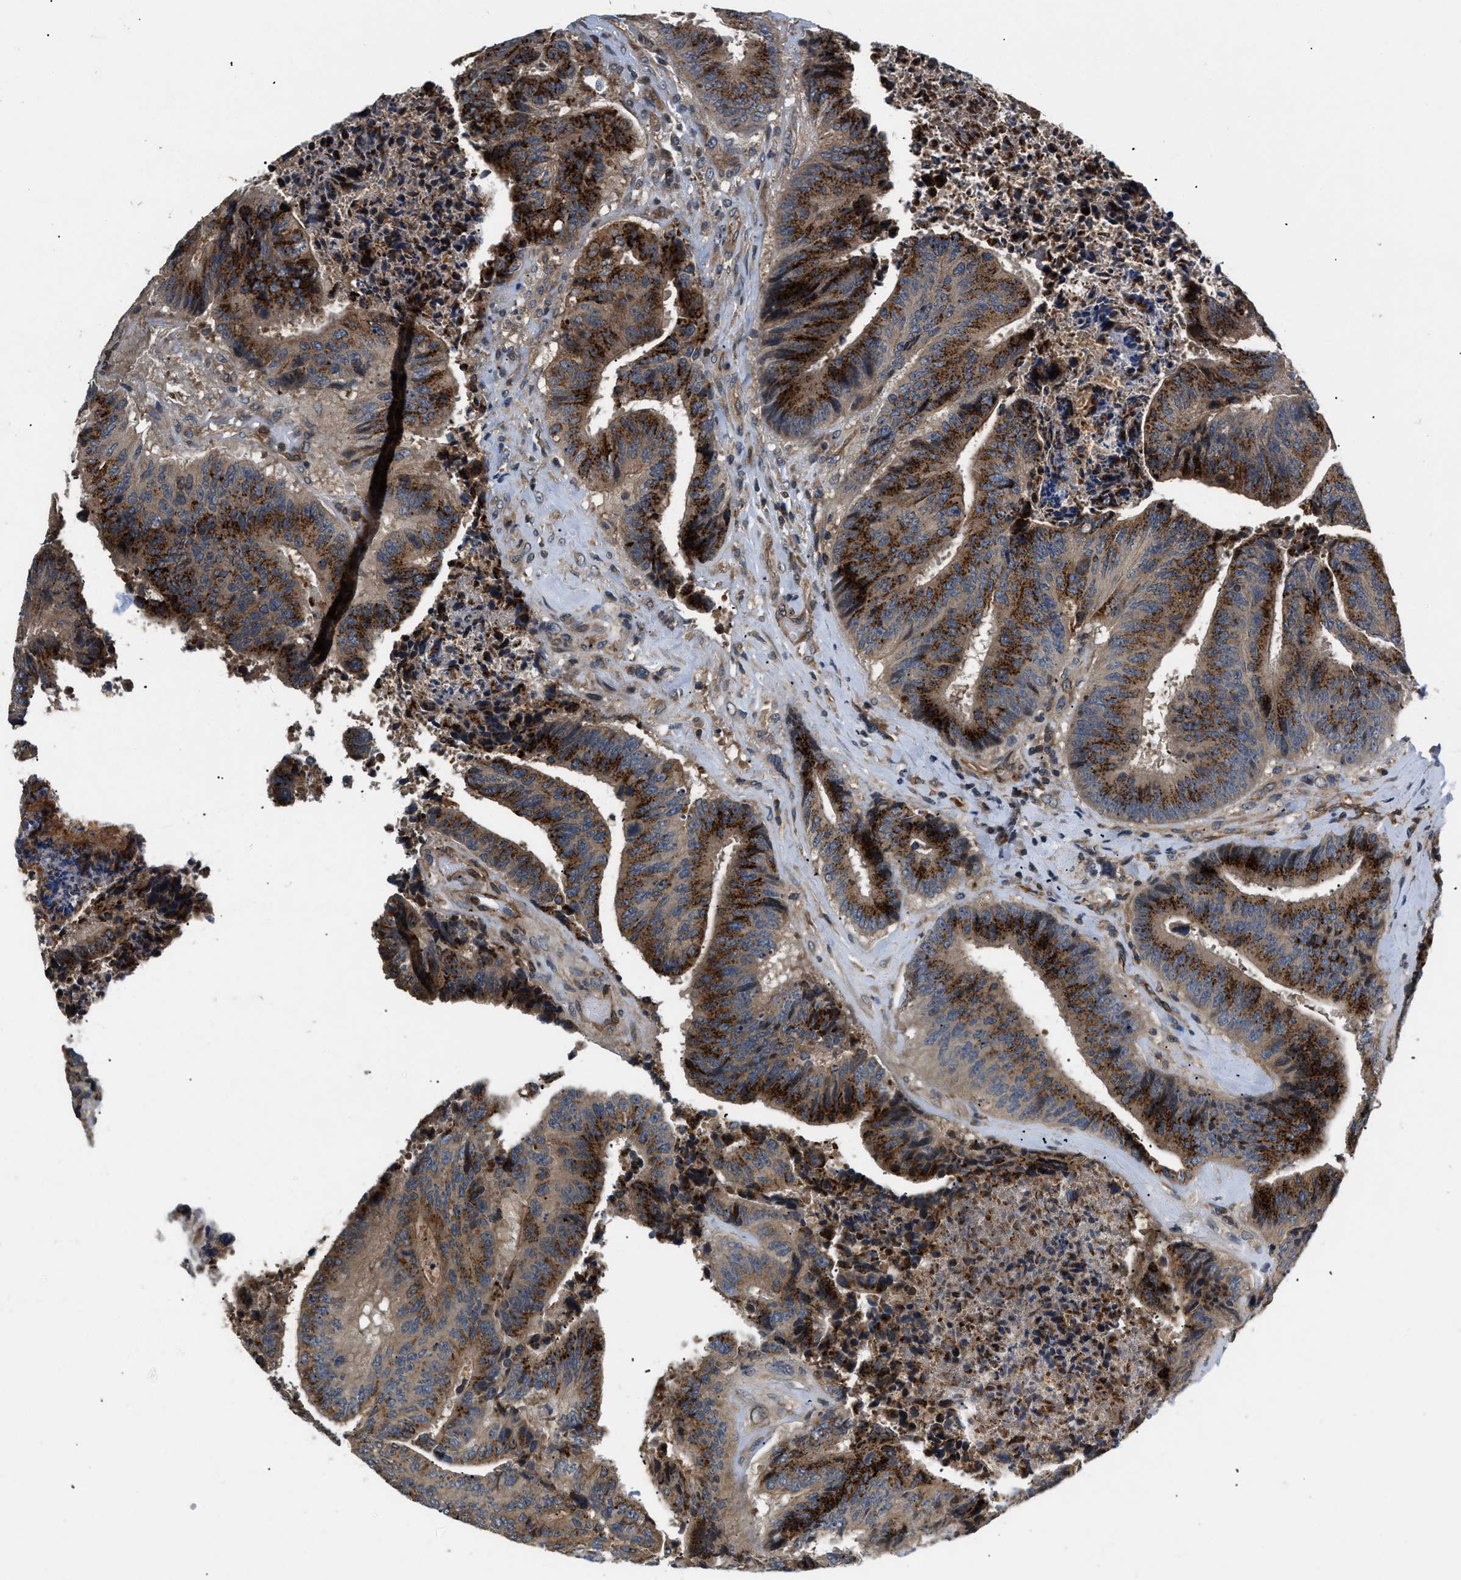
{"staining": {"intensity": "strong", "quantity": ">75%", "location": "cytoplasmic/membranous"}, "tissue": "colorectal cancer", "cell_type": "Tumor cells", "image_type": "cancer", "snomed": [{"axis": "morphology", "description": "Adenocarcinoma, NOS"}, {"axis": "topography", "description": "Rectum"}], "caption": "This histopathology image reveals immunohistochemistry (IHC) staining of human colorectal cancer (adenocarcinoma), with high strong cytoplasmic/membranous positivity in about >75% of tumor cells.", "gene": "HMGCR", "patient": {"sex": "male", "age": 72}}